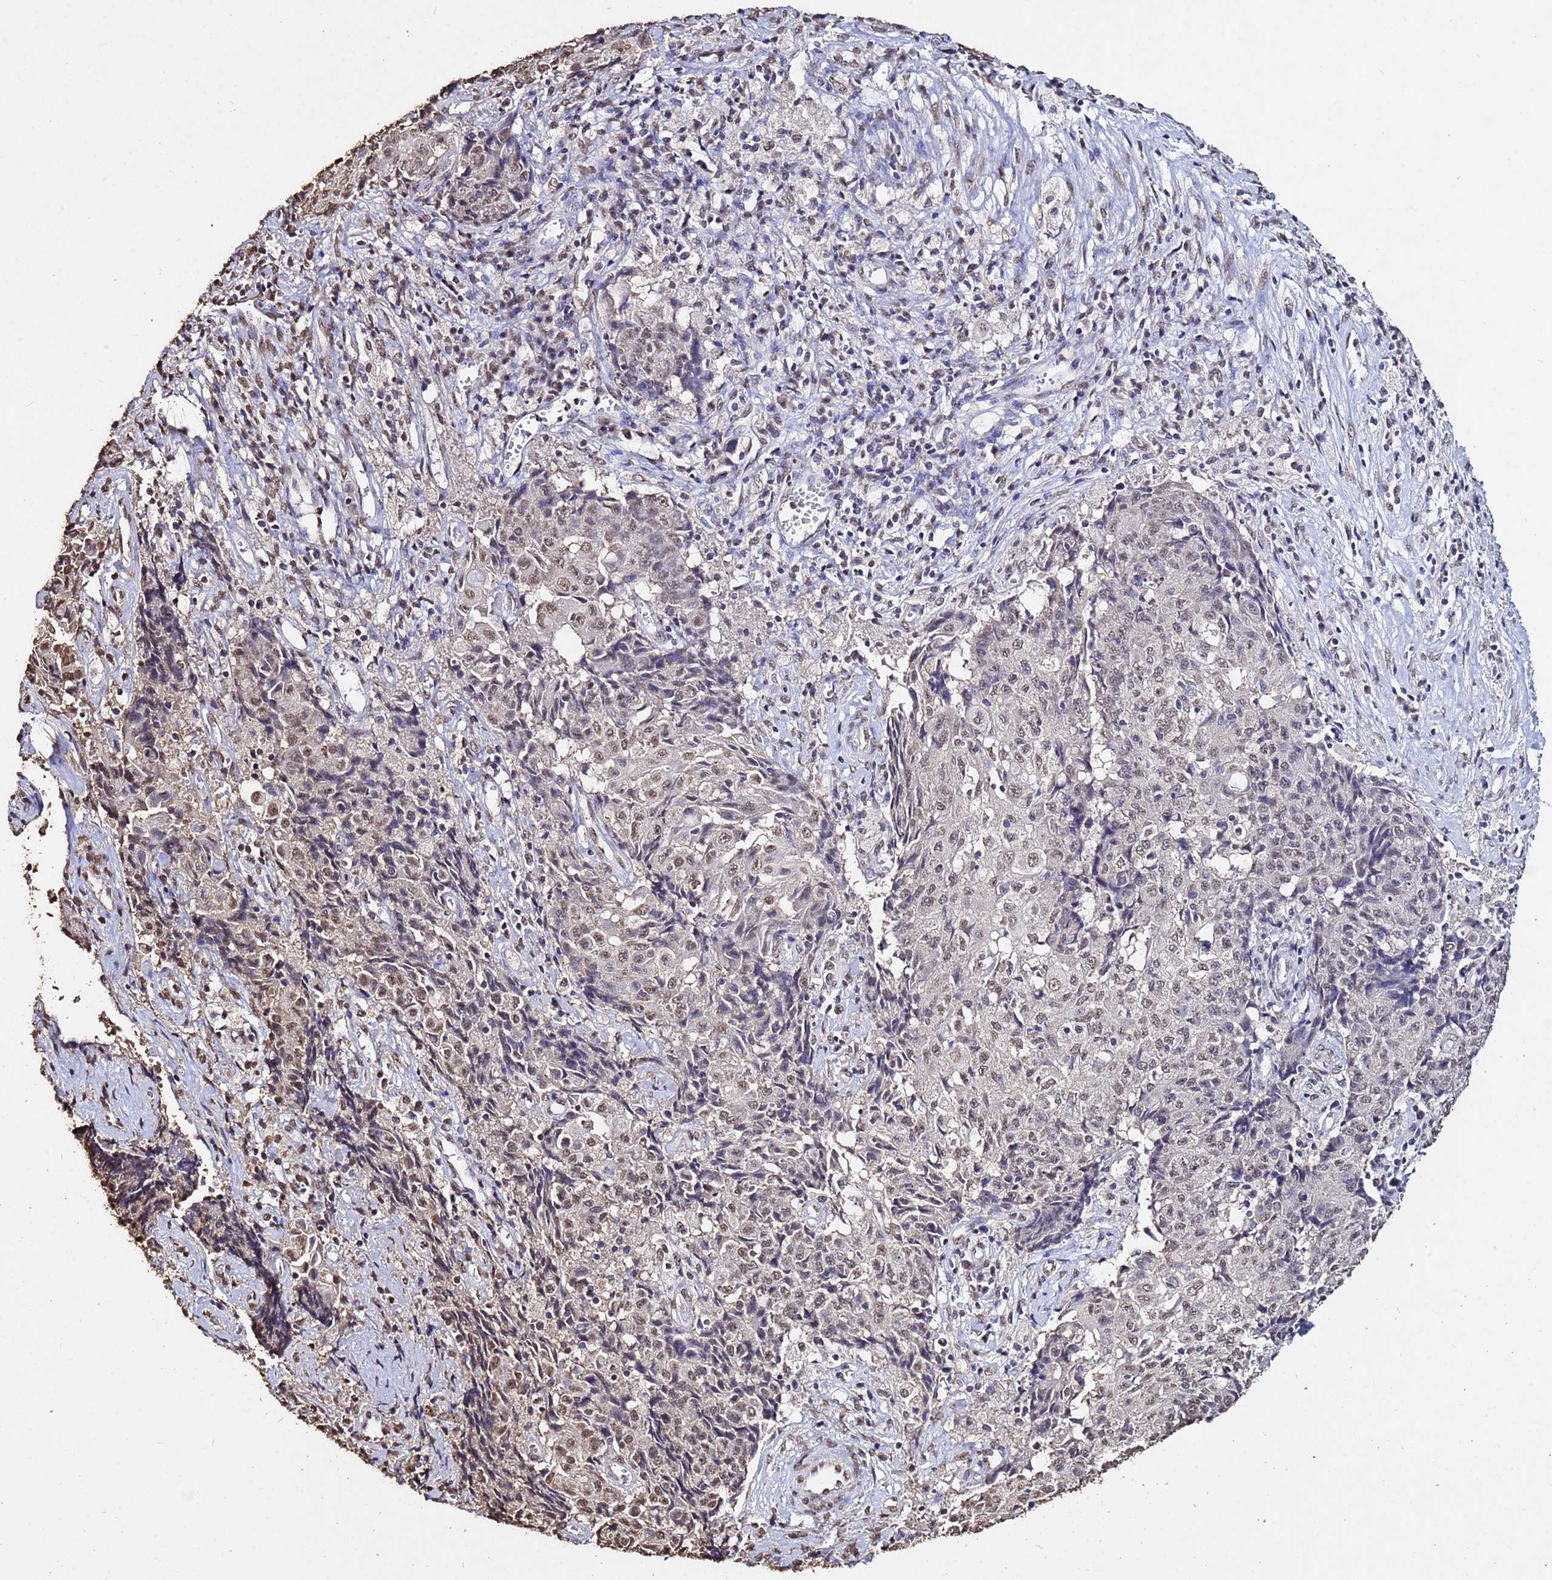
{"staining": {"intensity": "weak", "quantity": ">75%", "location": "nuclear"}, "tissue": "ovarian cancer", "cell_type": "Tumor cells", "image_type": "cancer", "snomed": [{"axis": "morphology", "description": "Carcinoma, endometroid"}, {"axis": "topography", "description": "Ovary"}], "caption": "Approximately >75% of tumor cells in human ovarian endometroid carcinoma reveal weak nuclear protein positivity as visualized by brown immunohistochemical staining.", "gene": "MYOCD", "patient": {"sex": "female", "age": 42}}